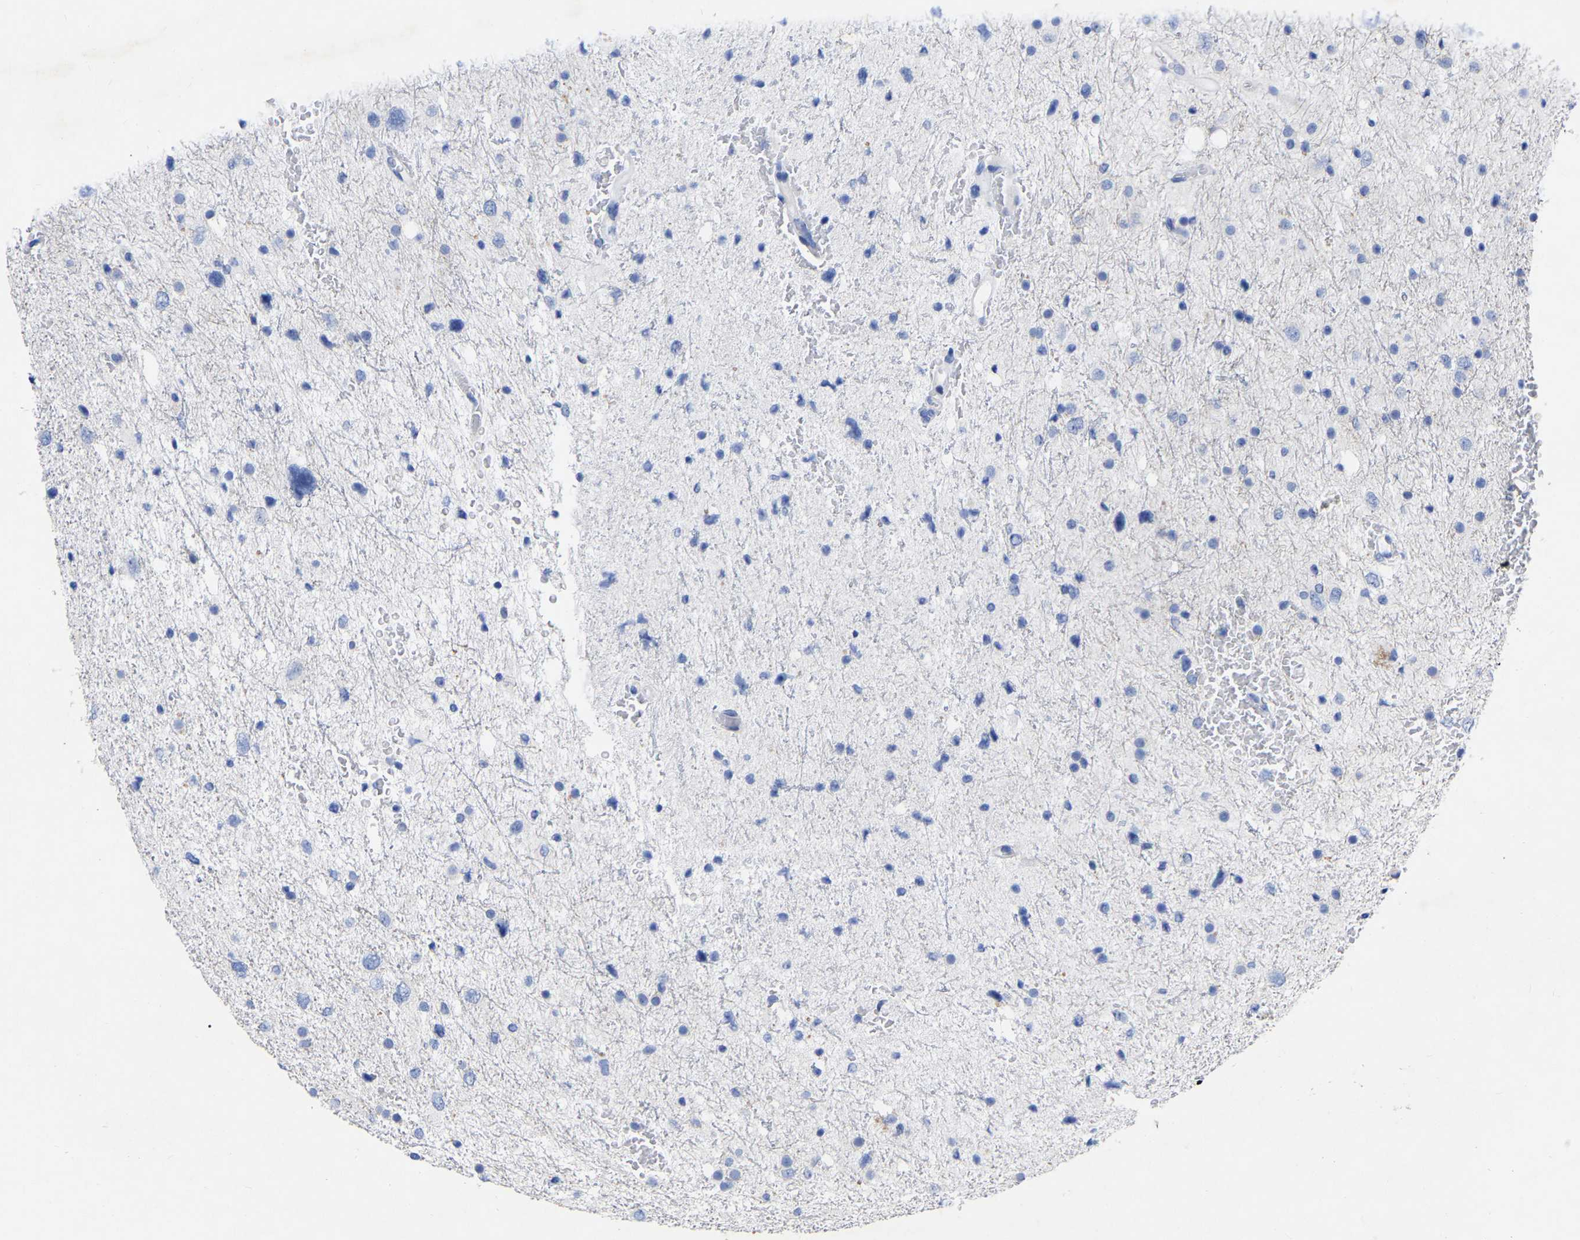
{"staining": {"intensity": "negative", "quantity": "none", "location": "none"}, "tissue": "glioma", "cell_type": "Tumor cells", "image_type": "cancer", "snomed": [{"axis": "morphology", "description": "Glioma, malignant, Low grade"}, {"axis": "topography", "description": "Brain"}], "caption": "High power microscopy photomicrograph of an IHC image of low-grade glioma (malignant), revealing no significant expression in tumor cells.", "gene": "PTPN7", "patient": {"sex": "female", "age": 37}}